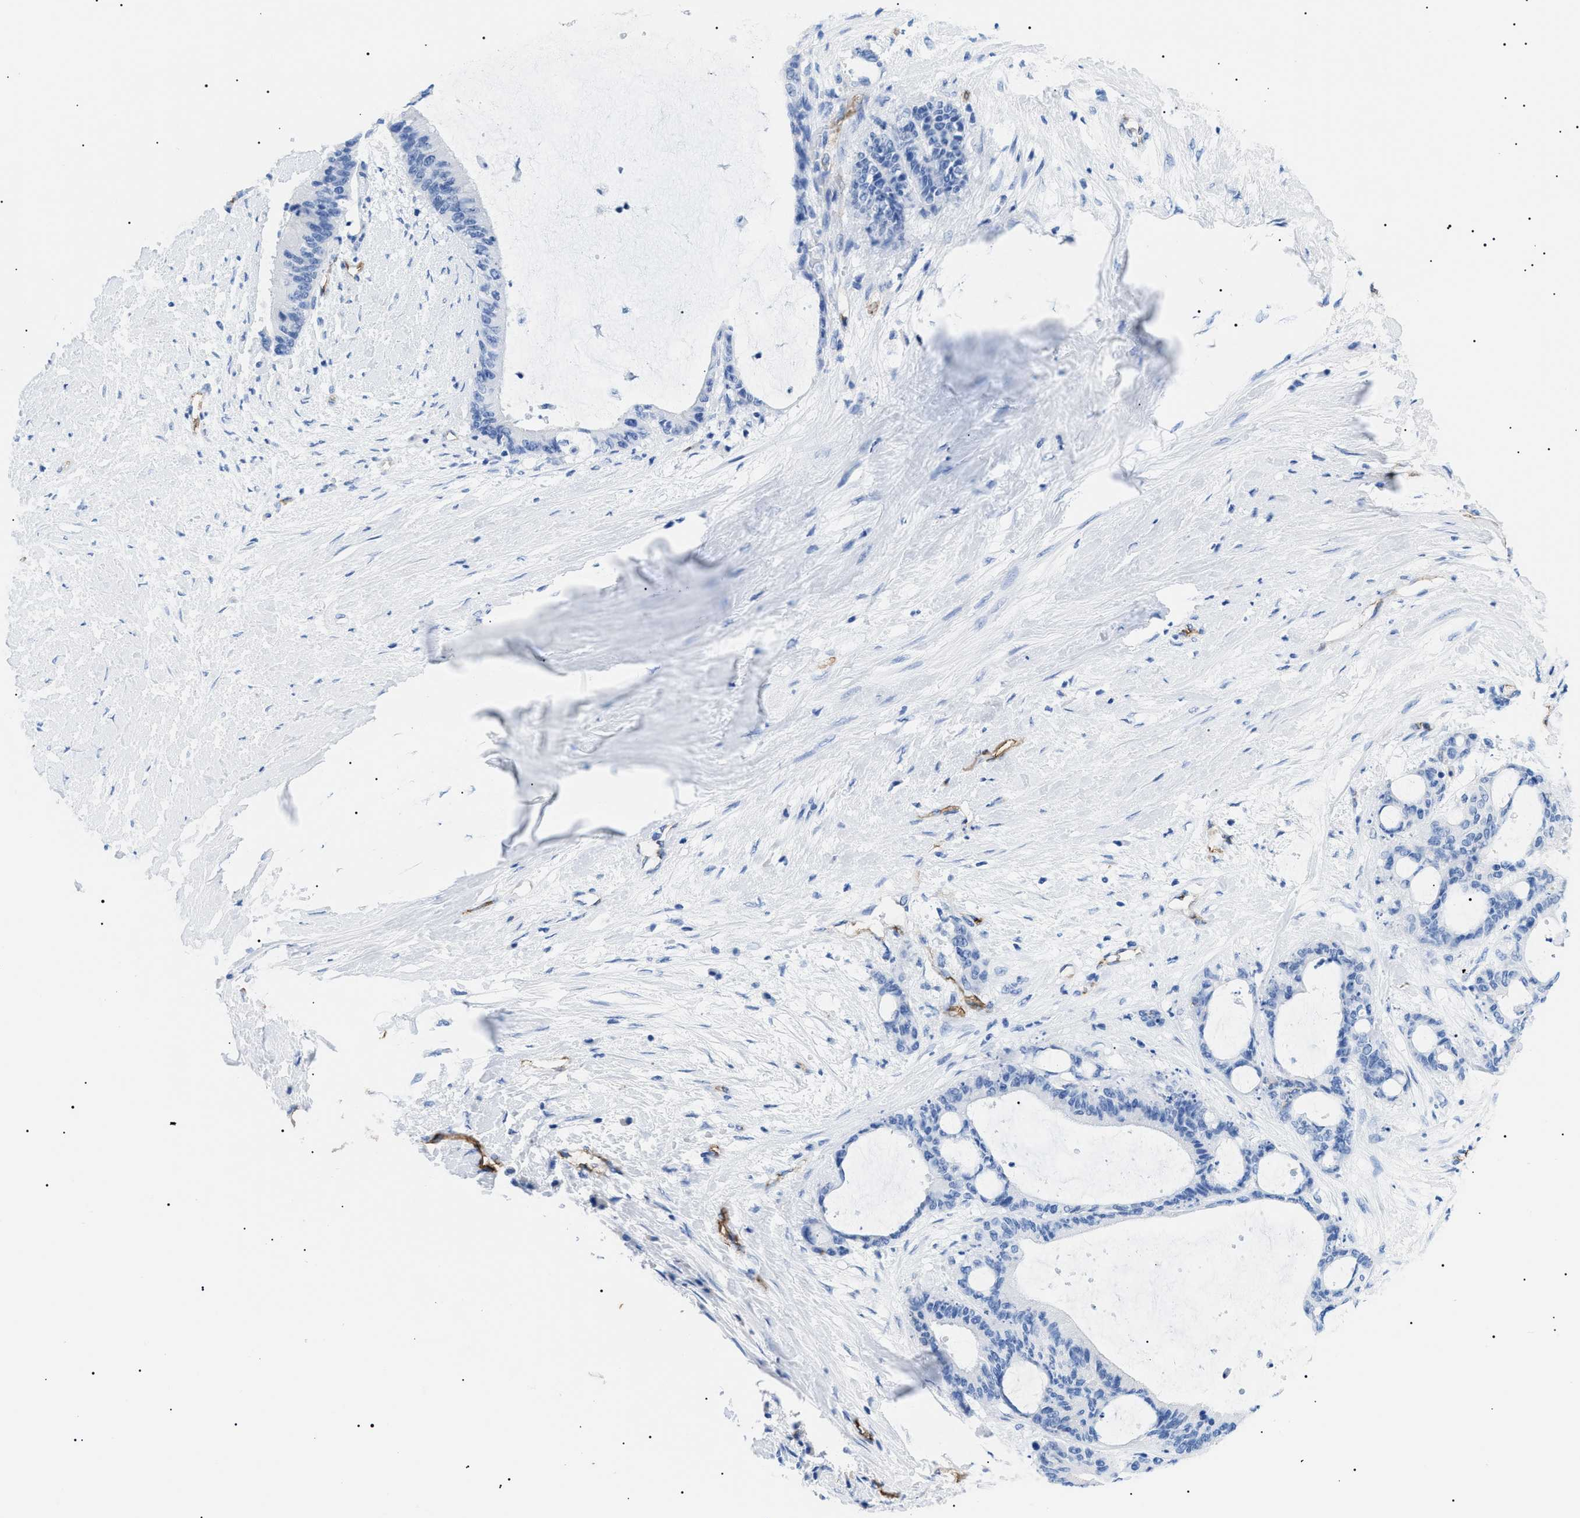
{"staining": {"intensity": "negative", "quantity": "none", "location": "none"}, "tissue": "liver cancer", "cell_type": "Tumor cells", "image_type": "cancer", "snomed": [{"axis": "morphology", "description": "Cholangiocarcinoma"}, {"axis": "topography", "description": "Liver"}], "caption": "DAB immunohistochemical staining of cholangiocarcinoma (liver) demonstrates no significant expression in tumor cells. (Stains: DAB immunohistochemistry with hematoxylin counter stain, Microscopy: brightfield microscopy at high magnification).", "gene": "PODXL", "patient": {"sex": "female", "age": 73}}